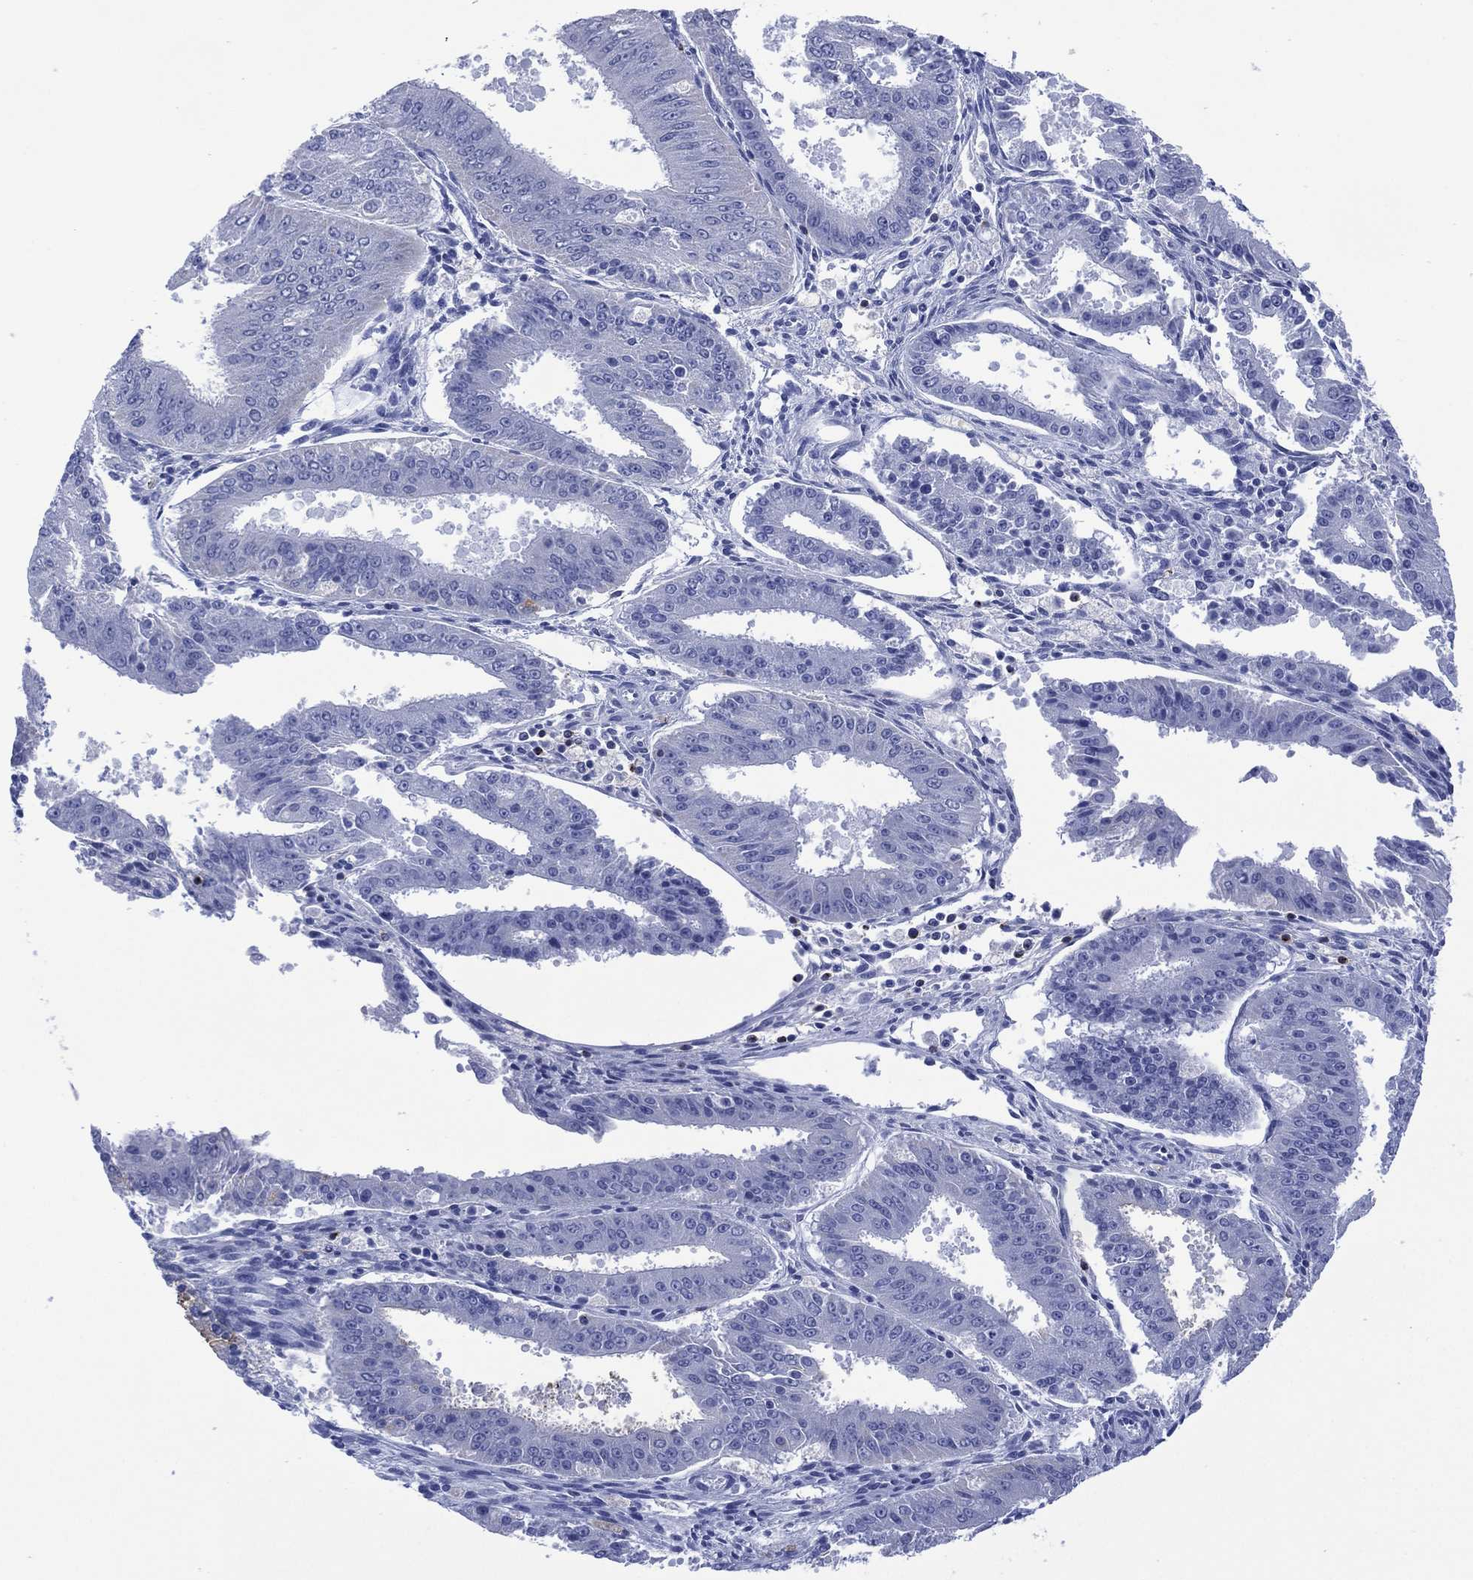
{"staining": {"intensity": "negative", "quantity": "none", "location": "none"}, "tissue": "ovarian cancer", "cell_type": "Tumor cells", "image_type": "cancer", "snomed": [{"axis": "morphology", "description": "Carcinoma, endometroid"}, {"axis": "topography", "description": "Ovary"}], "caption": "DAB (3,3'-diaminobenzidine) immunohistochemical staining of human ovarian cancer exhibits no significant positivity in tumor cells.", "gene": "DPP4", "patient": {"sex": "female", "age": 42}}